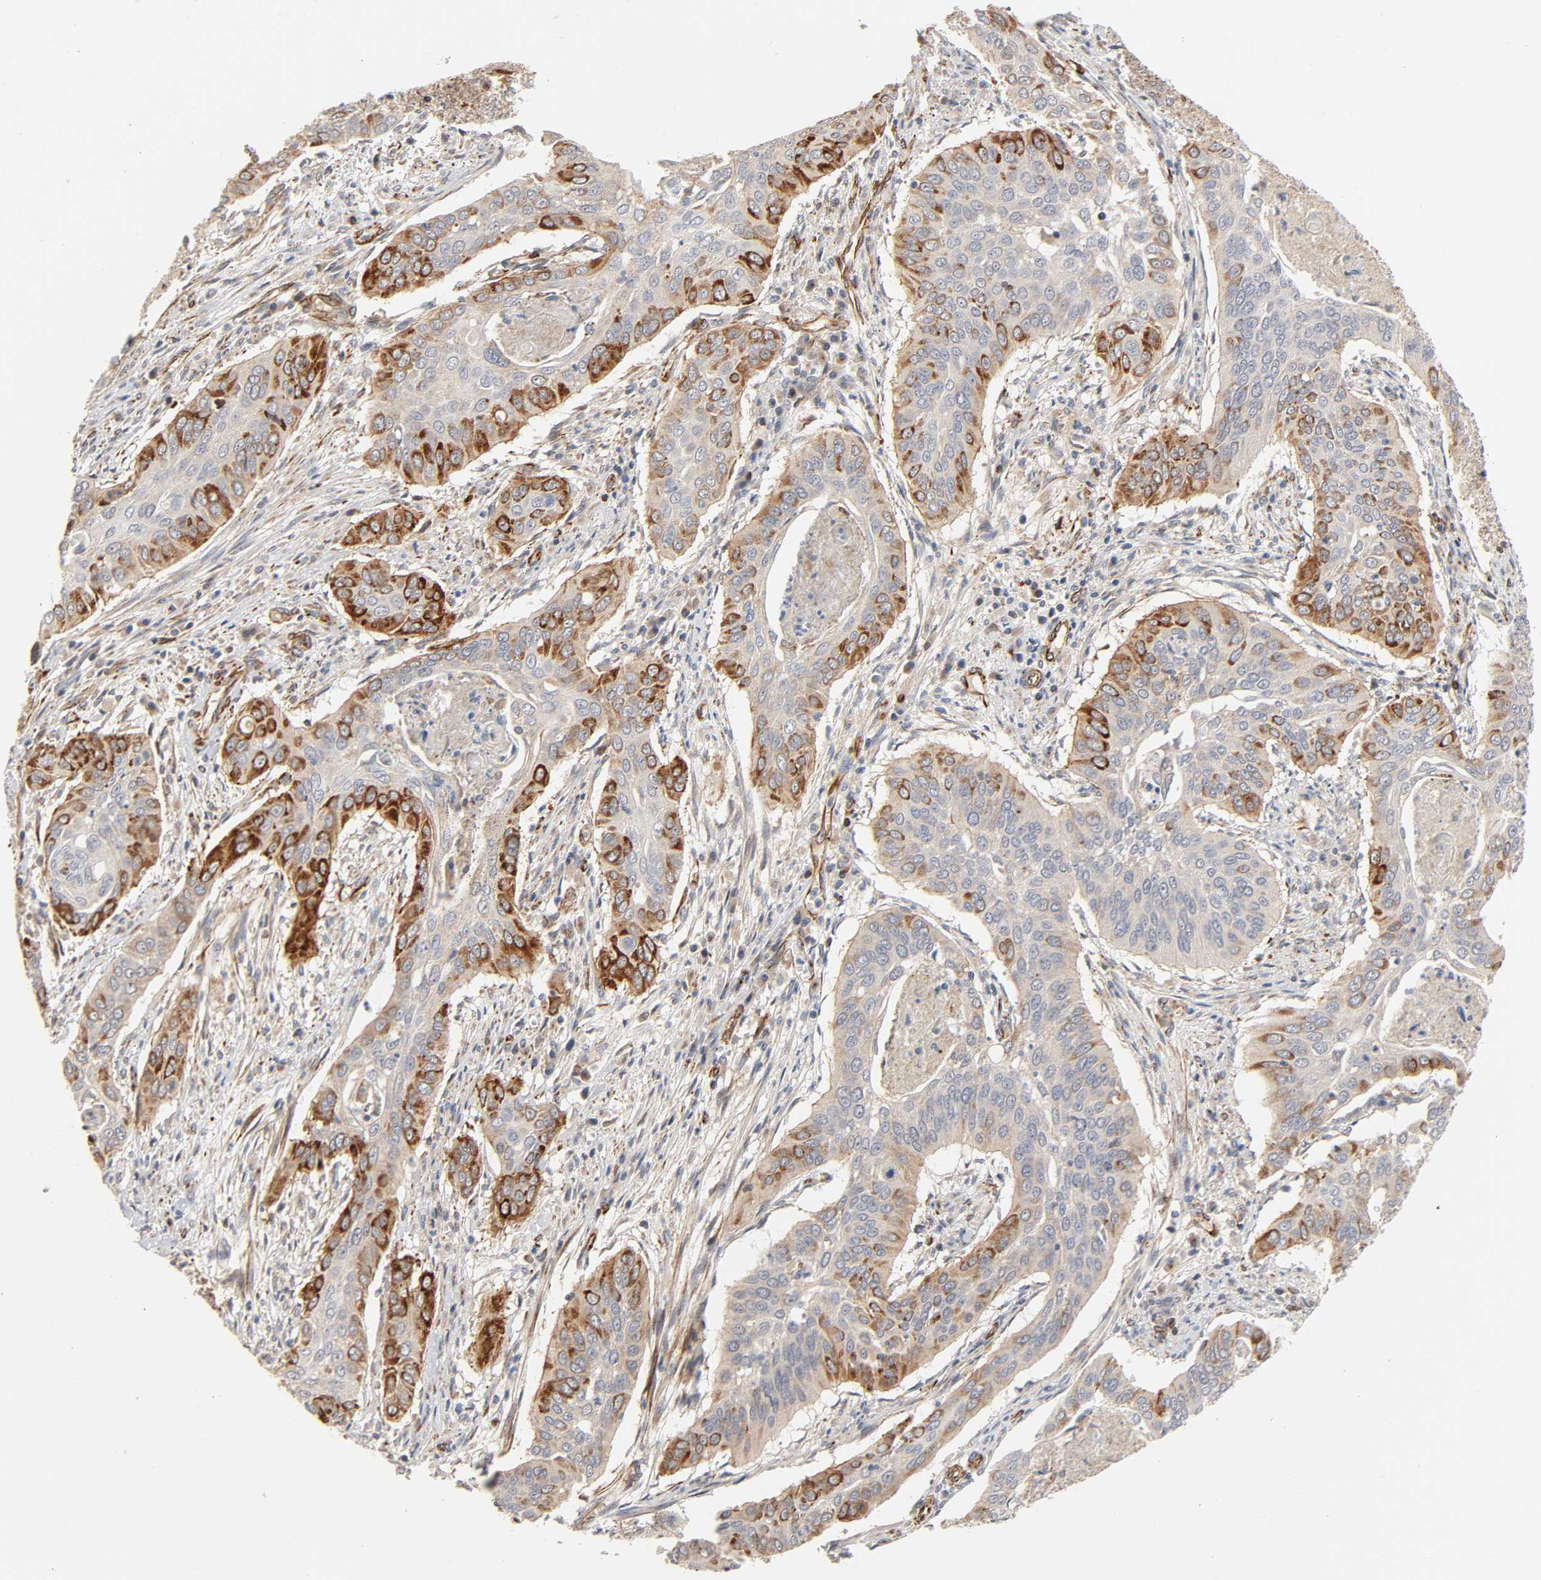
{"staining": {"intensity": "strong", "quantity": ">75%", "location": "cytoplasmic/membranous"}, "tissue": "cervical cancer", "cell_type": "Tumor cells", "image_type": "cancer", "snomed": [{"axis": "morphology", "description": "Squamous cell carcinoma, NOS"}, {"axis": "topography", "description": "Cervix"}], "caption": "The image reveals a brown stain indicating the presence of a protein in the cytoplasmic/membranous of tumor cells in squamous cell carcinoma (cervical). The staining is performed using DAB brown chromogen to label protein expression. The nuclei are counter-stained blue using hematoxylin.", "gene": "REEP6", "patient": {"sex": "female", "age": 39}}